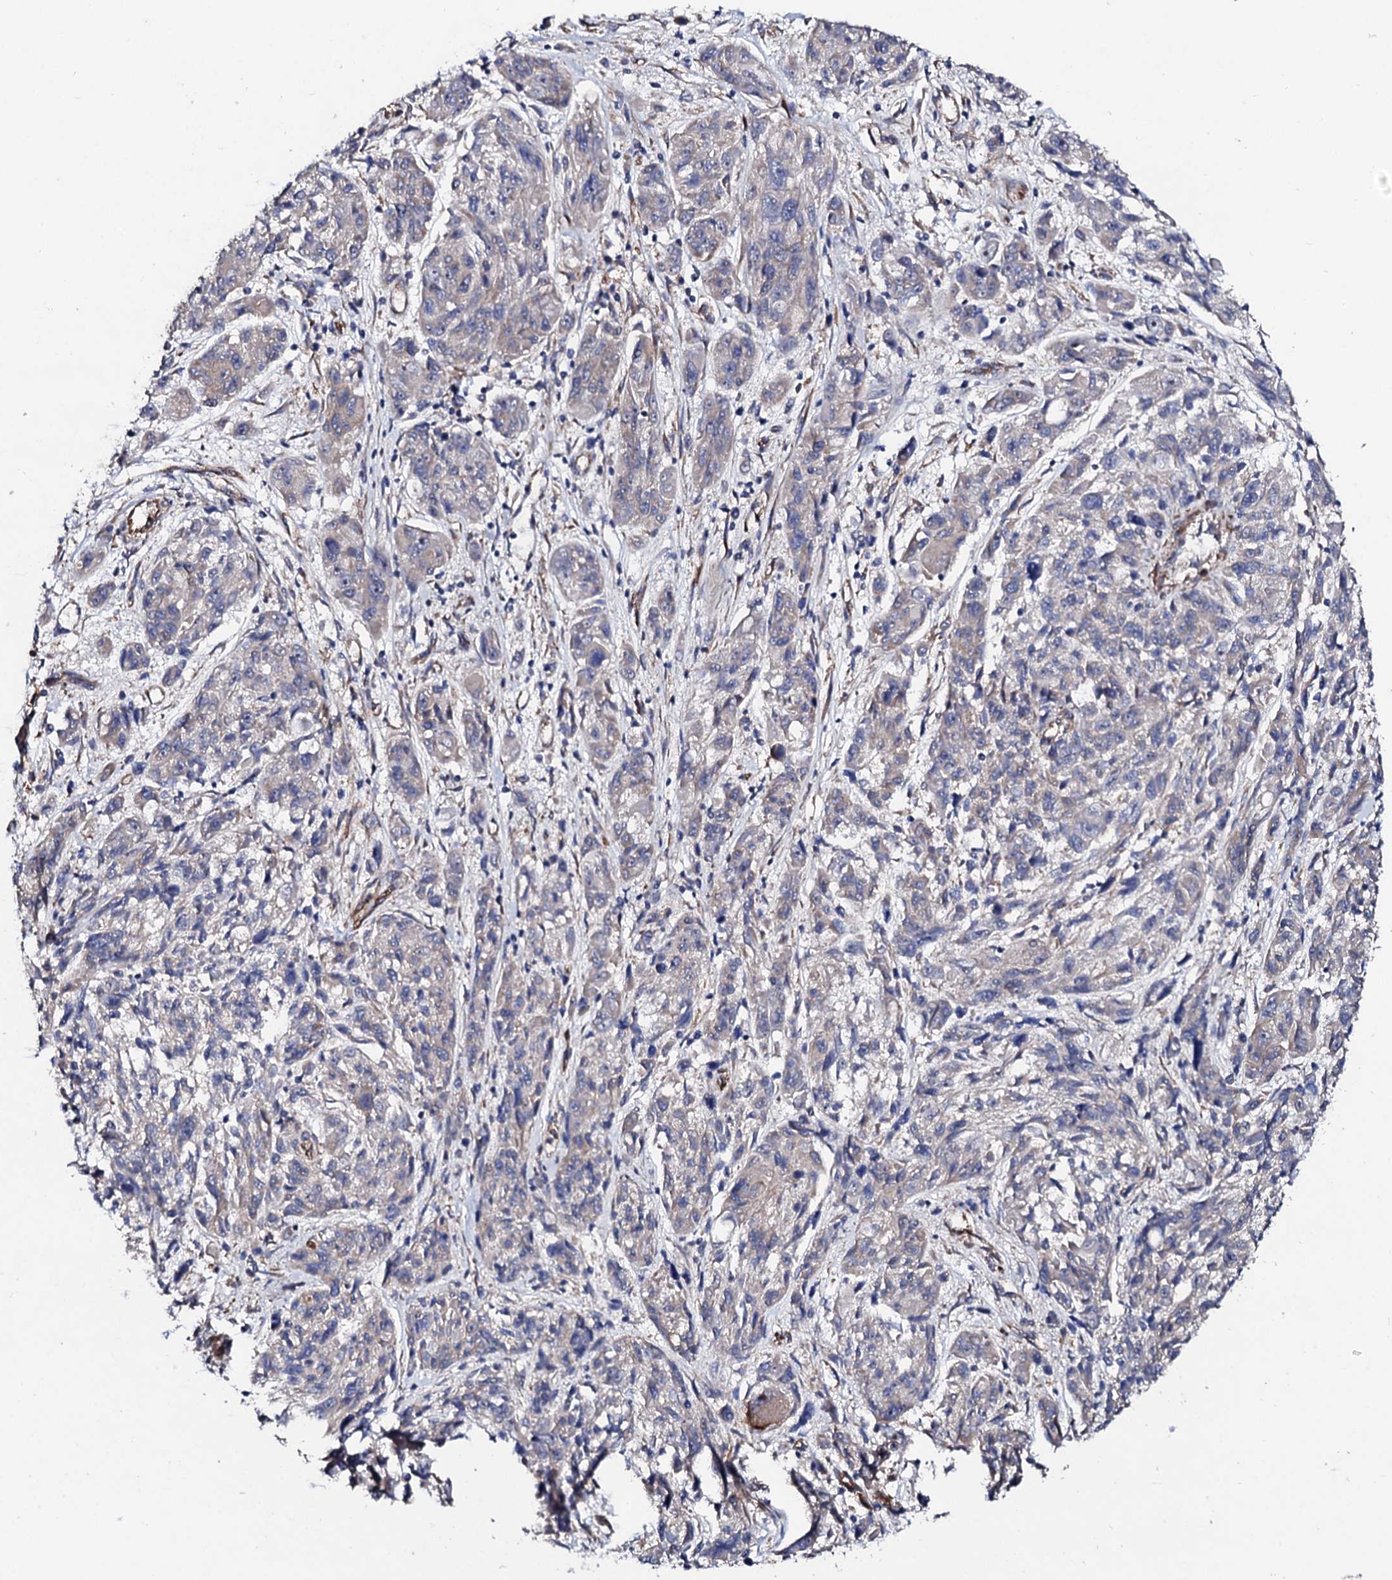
{"staining": {"intensity": "negative", "quantity": "none", "location": "none"}, "tissue": "melanoma", "cell_type": "Tumor cells", "image_type": "cancer", "snomed": [{"axis": "morphology", "description": "Malignant melanoma, NOS"}, {"axis": "topography", "description": "Skin"}], "caption": "This photomicrograph is of melanoma stained with immunohistochemistry to label a protein in brown with the nuclei are counter-stained blue. There is no staining in tumor cells. (DAB (3,3'-diaminobenzidine) immunohistochemistry (IHC) visualized using brightfield microscopy, high magnification).", "gene": "DBX1", "patient": {"sex": "male", "age": 53}}